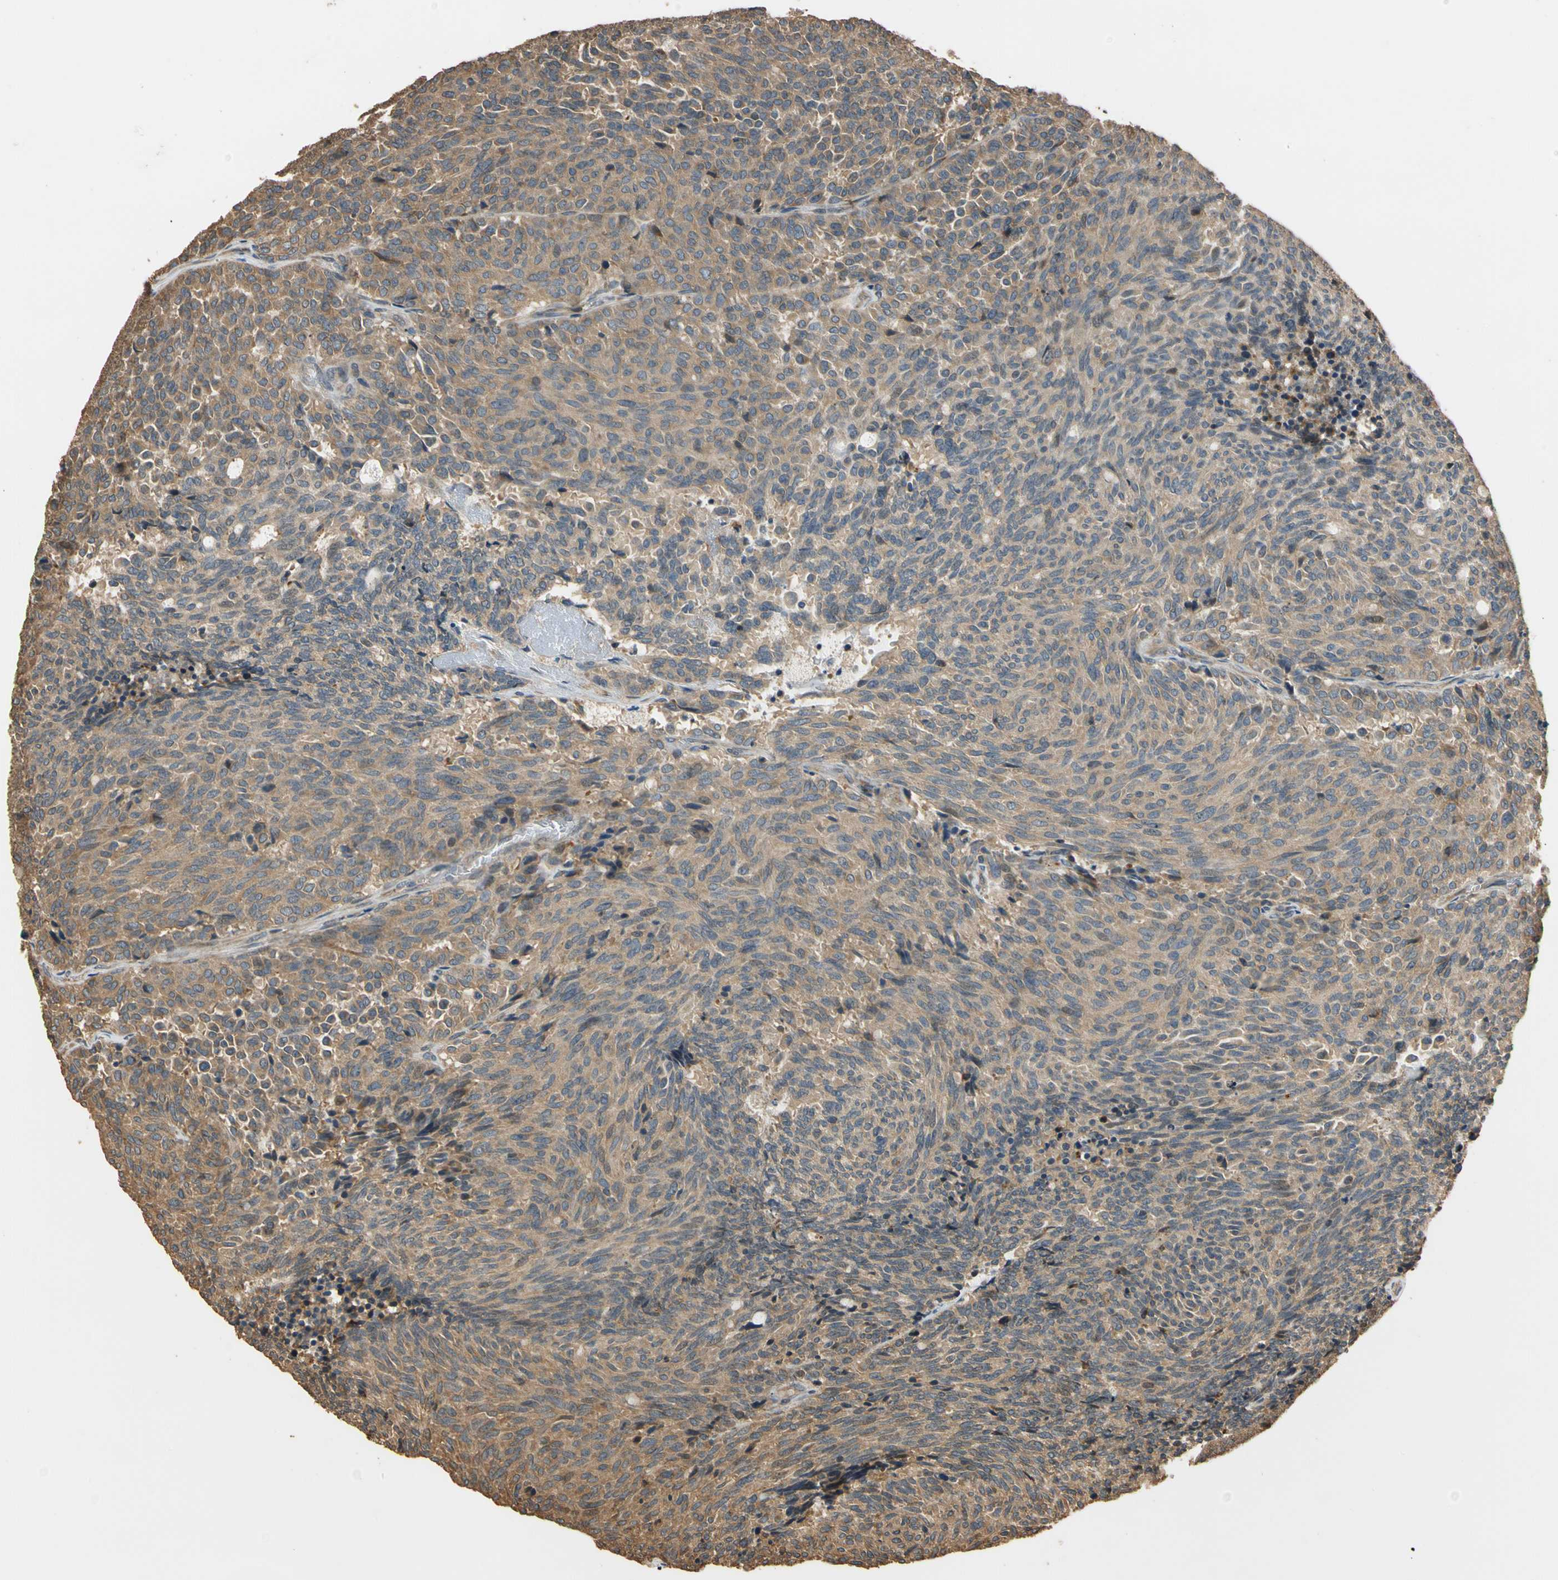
{"staining": {"intensity": "weak", "quantity": ">75%", "location": "cytoplasmic/membranous"}, "tissue": "carcinoid", "cell_type": "Tumor cells", "image_type": "cancer", "snomed": [{"axis": "morphology", "description": "Carcinoid, malignant, NOS"}, {"axis": "topography", "description": "Pancreas"}], "caption": "Immunohistochemistry image of malignant carcinoid stained for a protein (brown), which reveals low levels of weak cytoplasmic/membranous positivity in approximately >75% of tumor cells.", "gene": "MGRN1", "patient": {"sex": "female", "age": 54}}